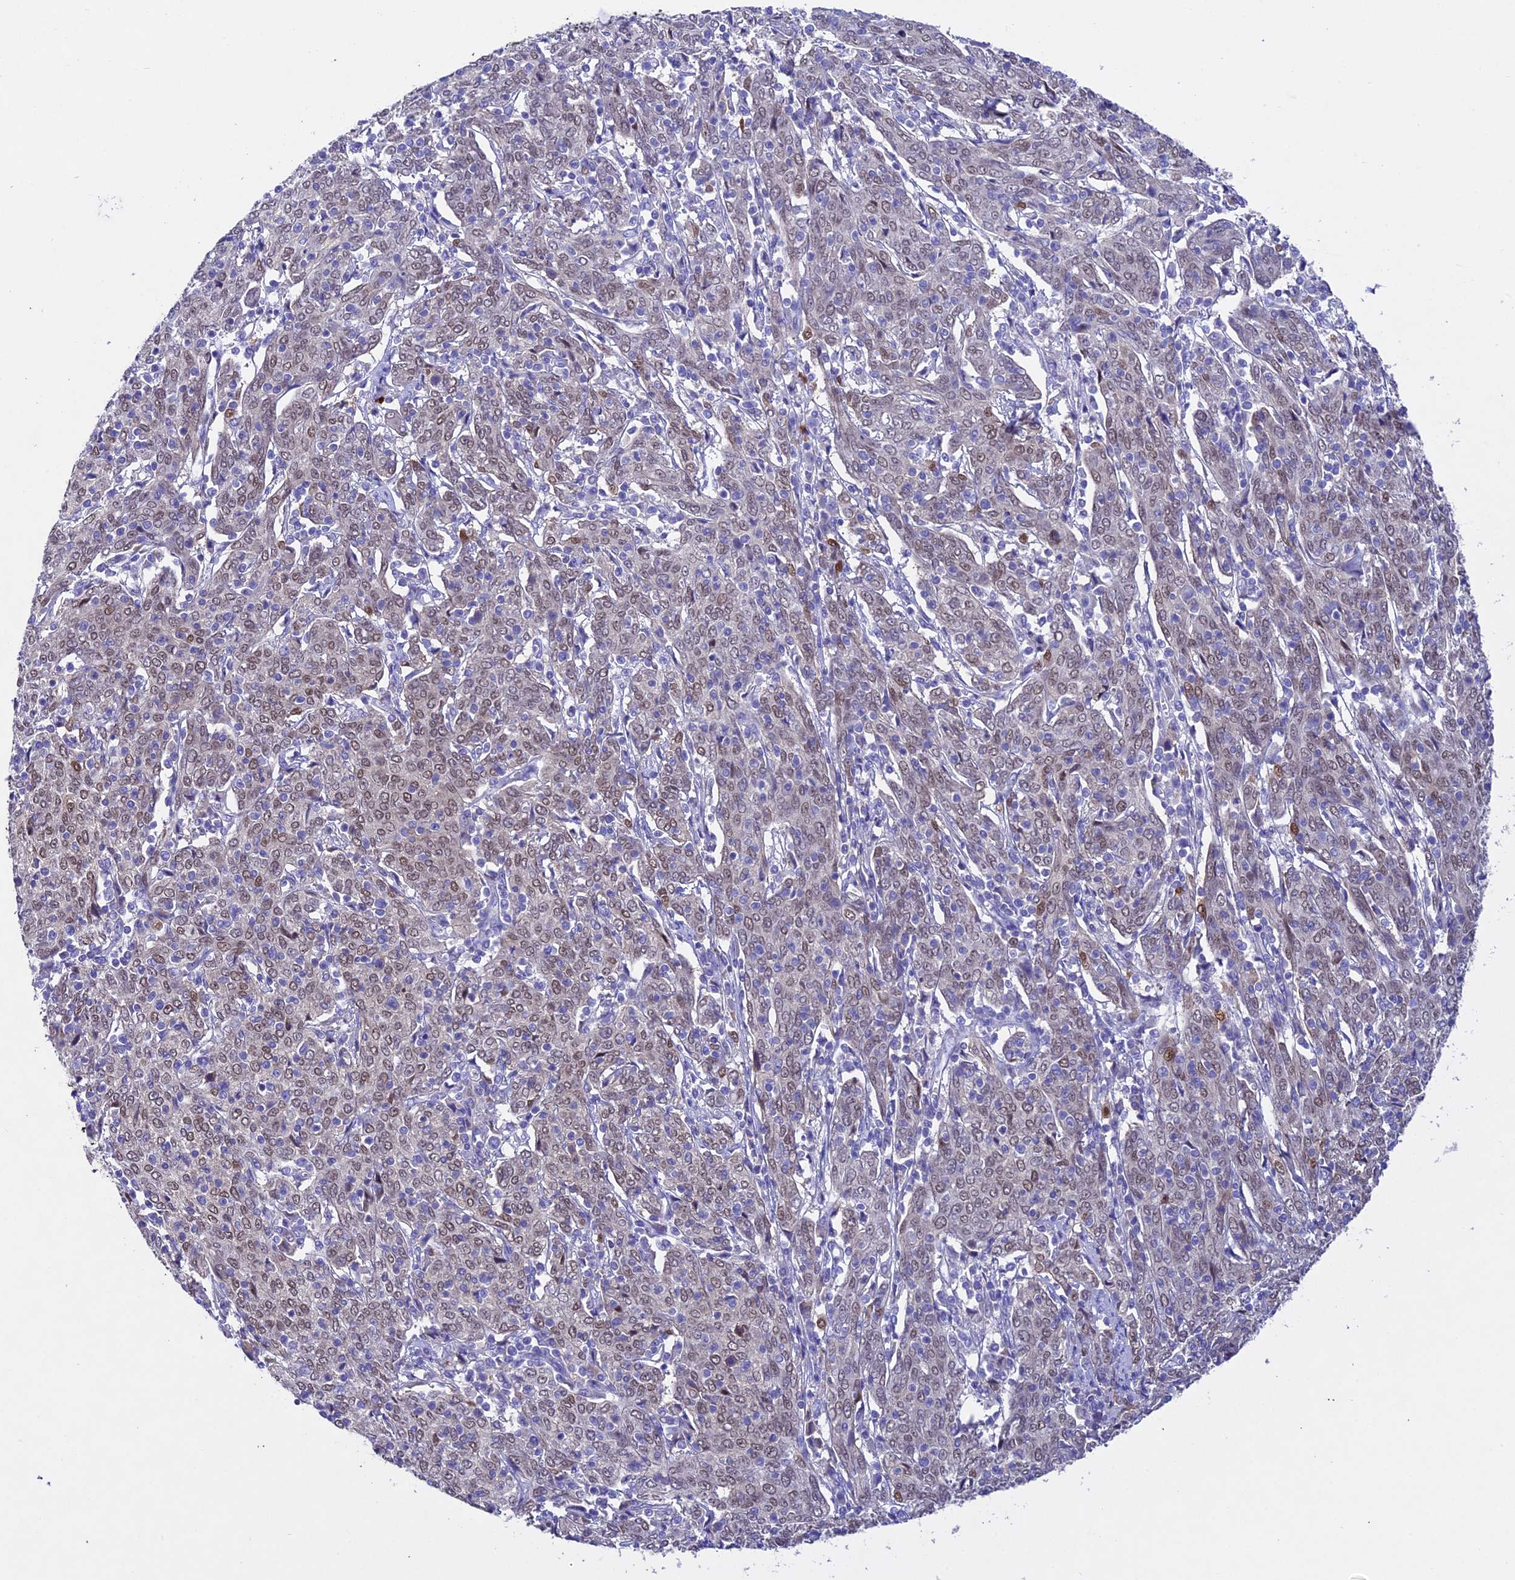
{"staining": {"intensity": "moderate", "quantity": "25%-75%", "location": "cytoplasmic/membranous,nuclear"}, "tissue": "cervical cancer", "cell_type": "Tumor cells", "image_type": "cancer", "snomed": [{"axis": "morphology", "description": "Squamous cell carcinoma, NOS"}, {"axis": "topography", "description": "Cervix"}], "caption": "There is medium levels of moderate cytoplasmic/membranous and nuclear expression in tumor cells of cervical cancer (squamous cell carcinoma), as demonstrated by immunohistochemical staining (brown color).", "gene": "TGDS", "patient": {"sex": "female", "age": 67}}